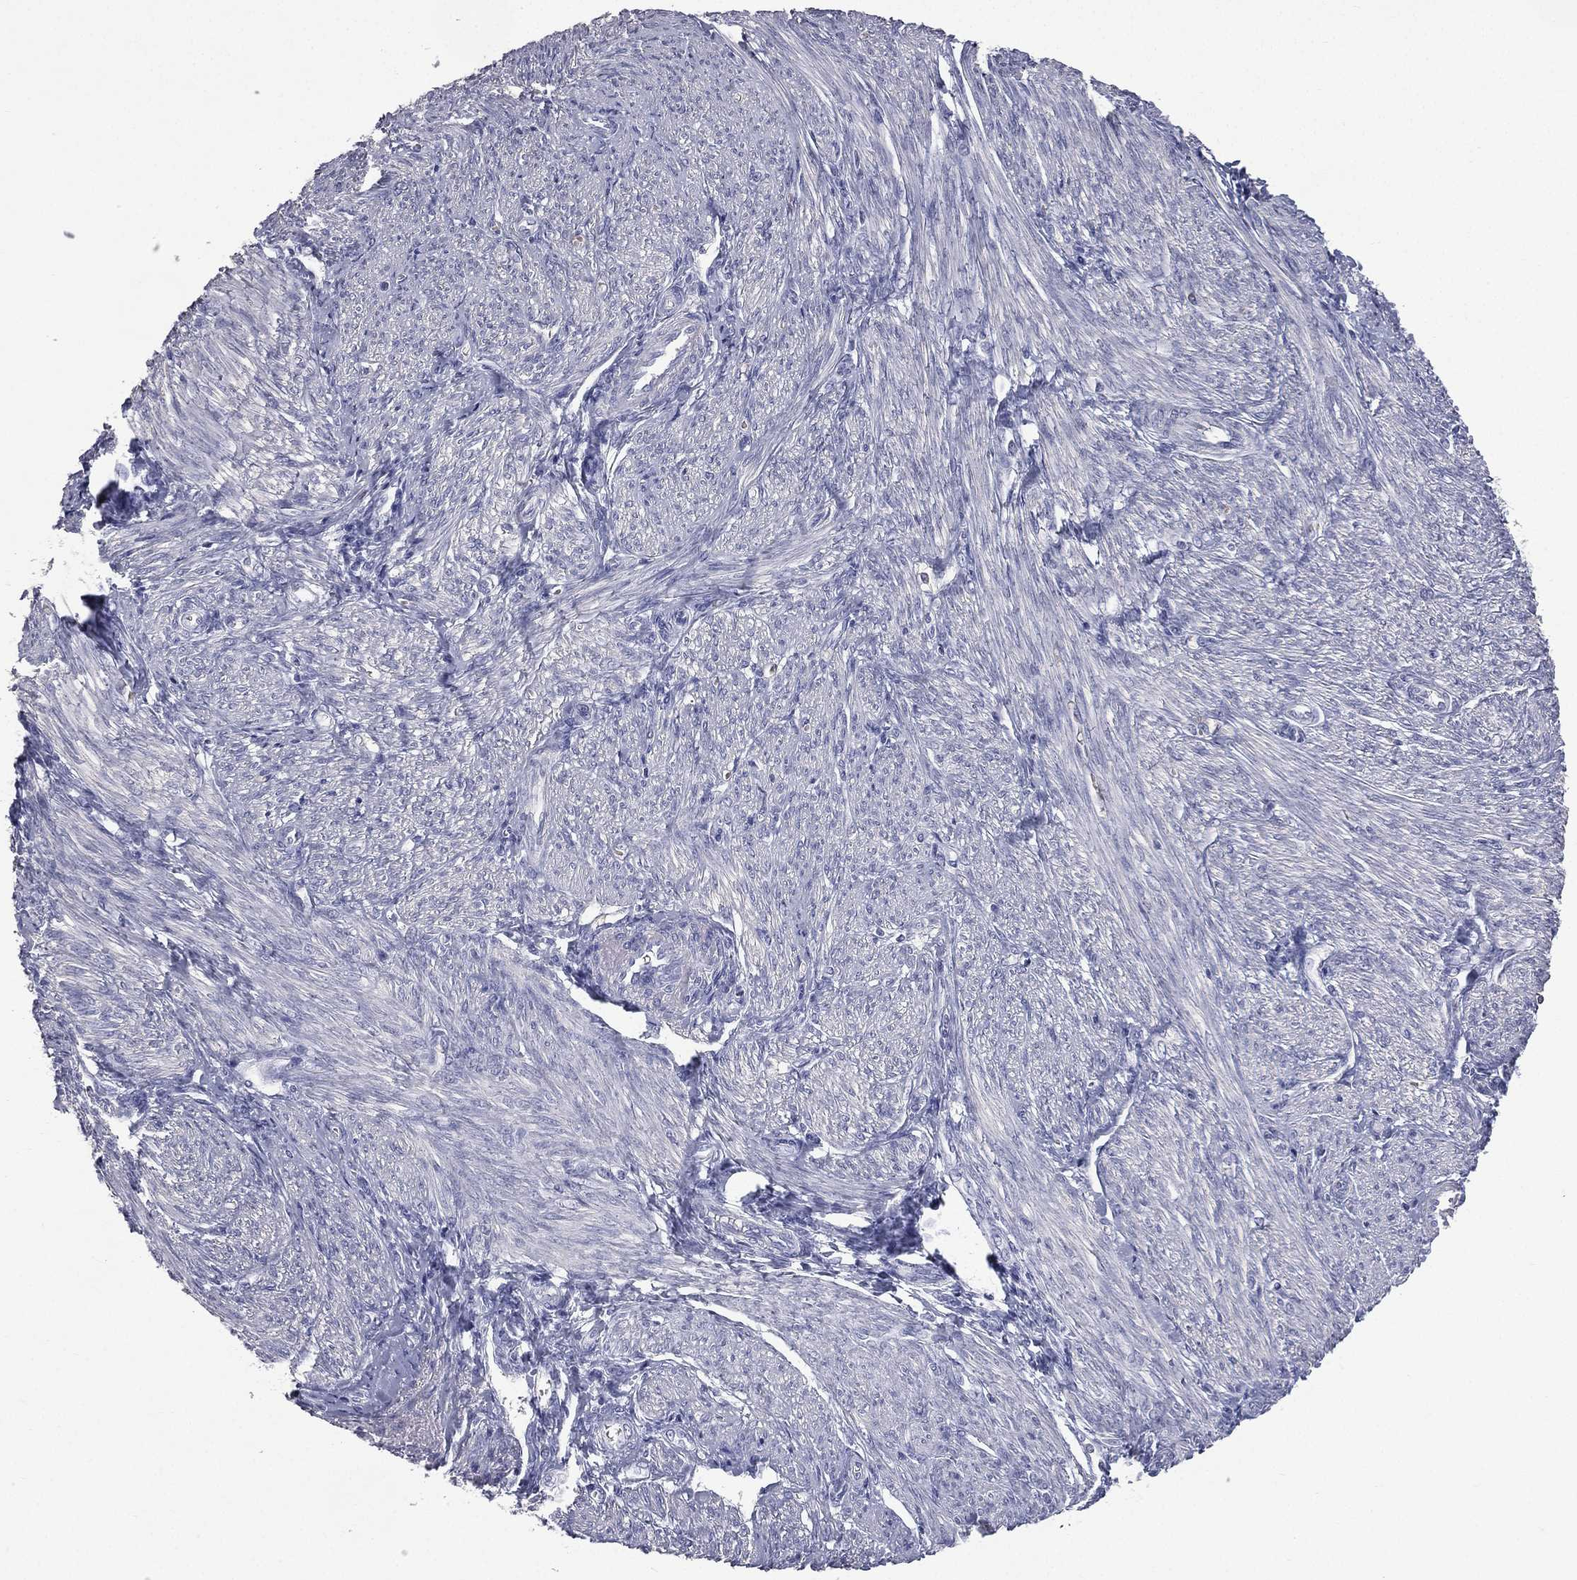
{"staining": {"intensity": "negative", "quantity": "none", "location": "none"}, "tissue": "endometrial cancer", "cell_type": "Tumor cells", "image_type": "cancer", "snomed": [{"axis": "morphology", "description": "Adenocarcinoma, NOS"}, {"axis": "topography", "description": "Endometrium"}], "caption": "The micrograph reveals no significant positivity in tumor cells of endometrial cancer (adenocarcinoma).", "gene": "ESX1", "patient": {"sex": "female", "age": 68}}